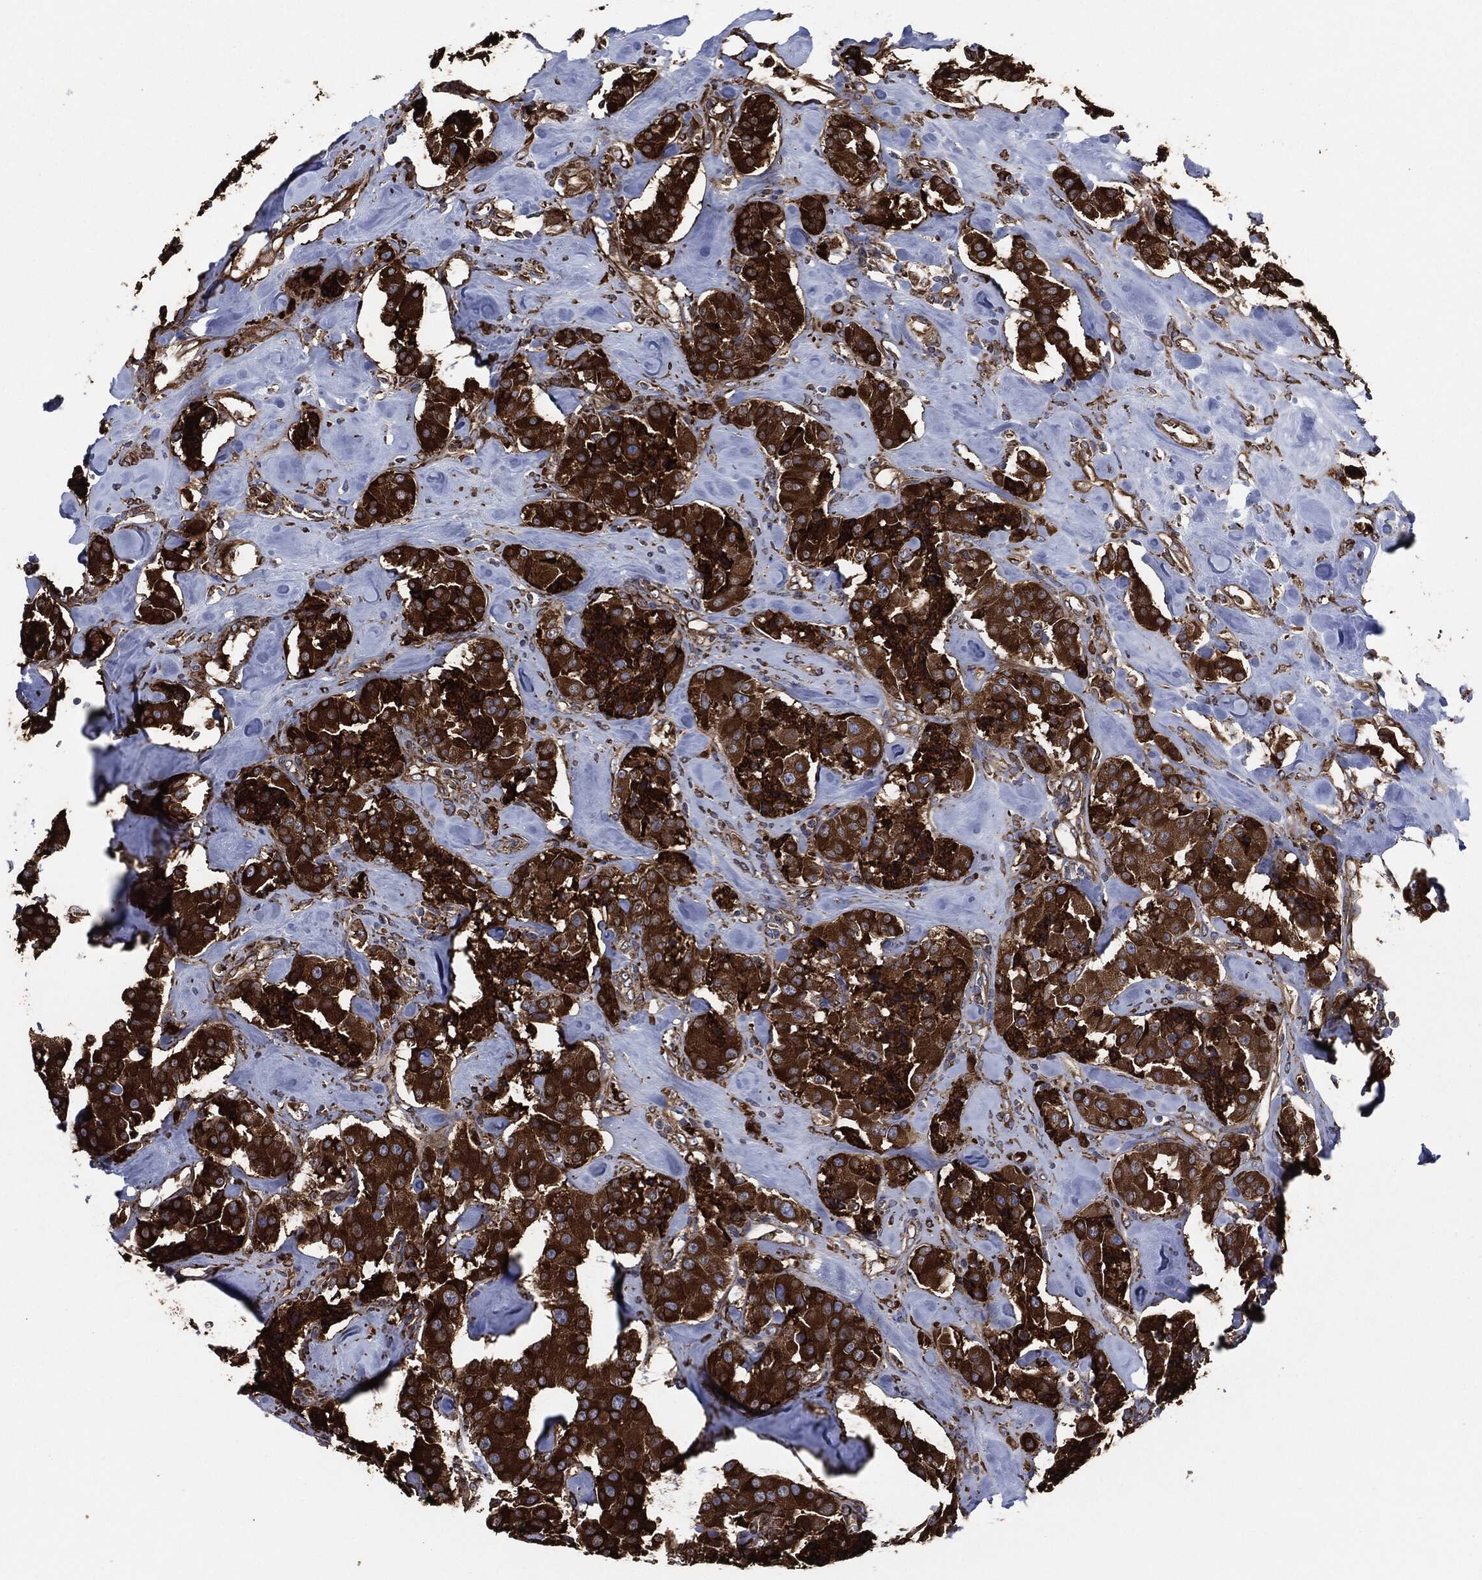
{"staining": {"intensity": "strong", "quantity": ">75%", "location": "cytoplasmic/membranous"}, "tissue": "carcinoid", "cell_type": "Tumor cells", "image_type": "cancer", "snomed": [{"axis": "morphology", "description": "Carcinoid, malignant, NOS"}, {"axis": "topography", "description": "Pancreas"}], "caption": "Carcinoid was stained to show a protein in brown. There is high levels of strong cytoplasmic/membranous staining in about >75% of tumor cells.", "gene": "AMFR", "patient": {"sex": "male", "age": 41}}